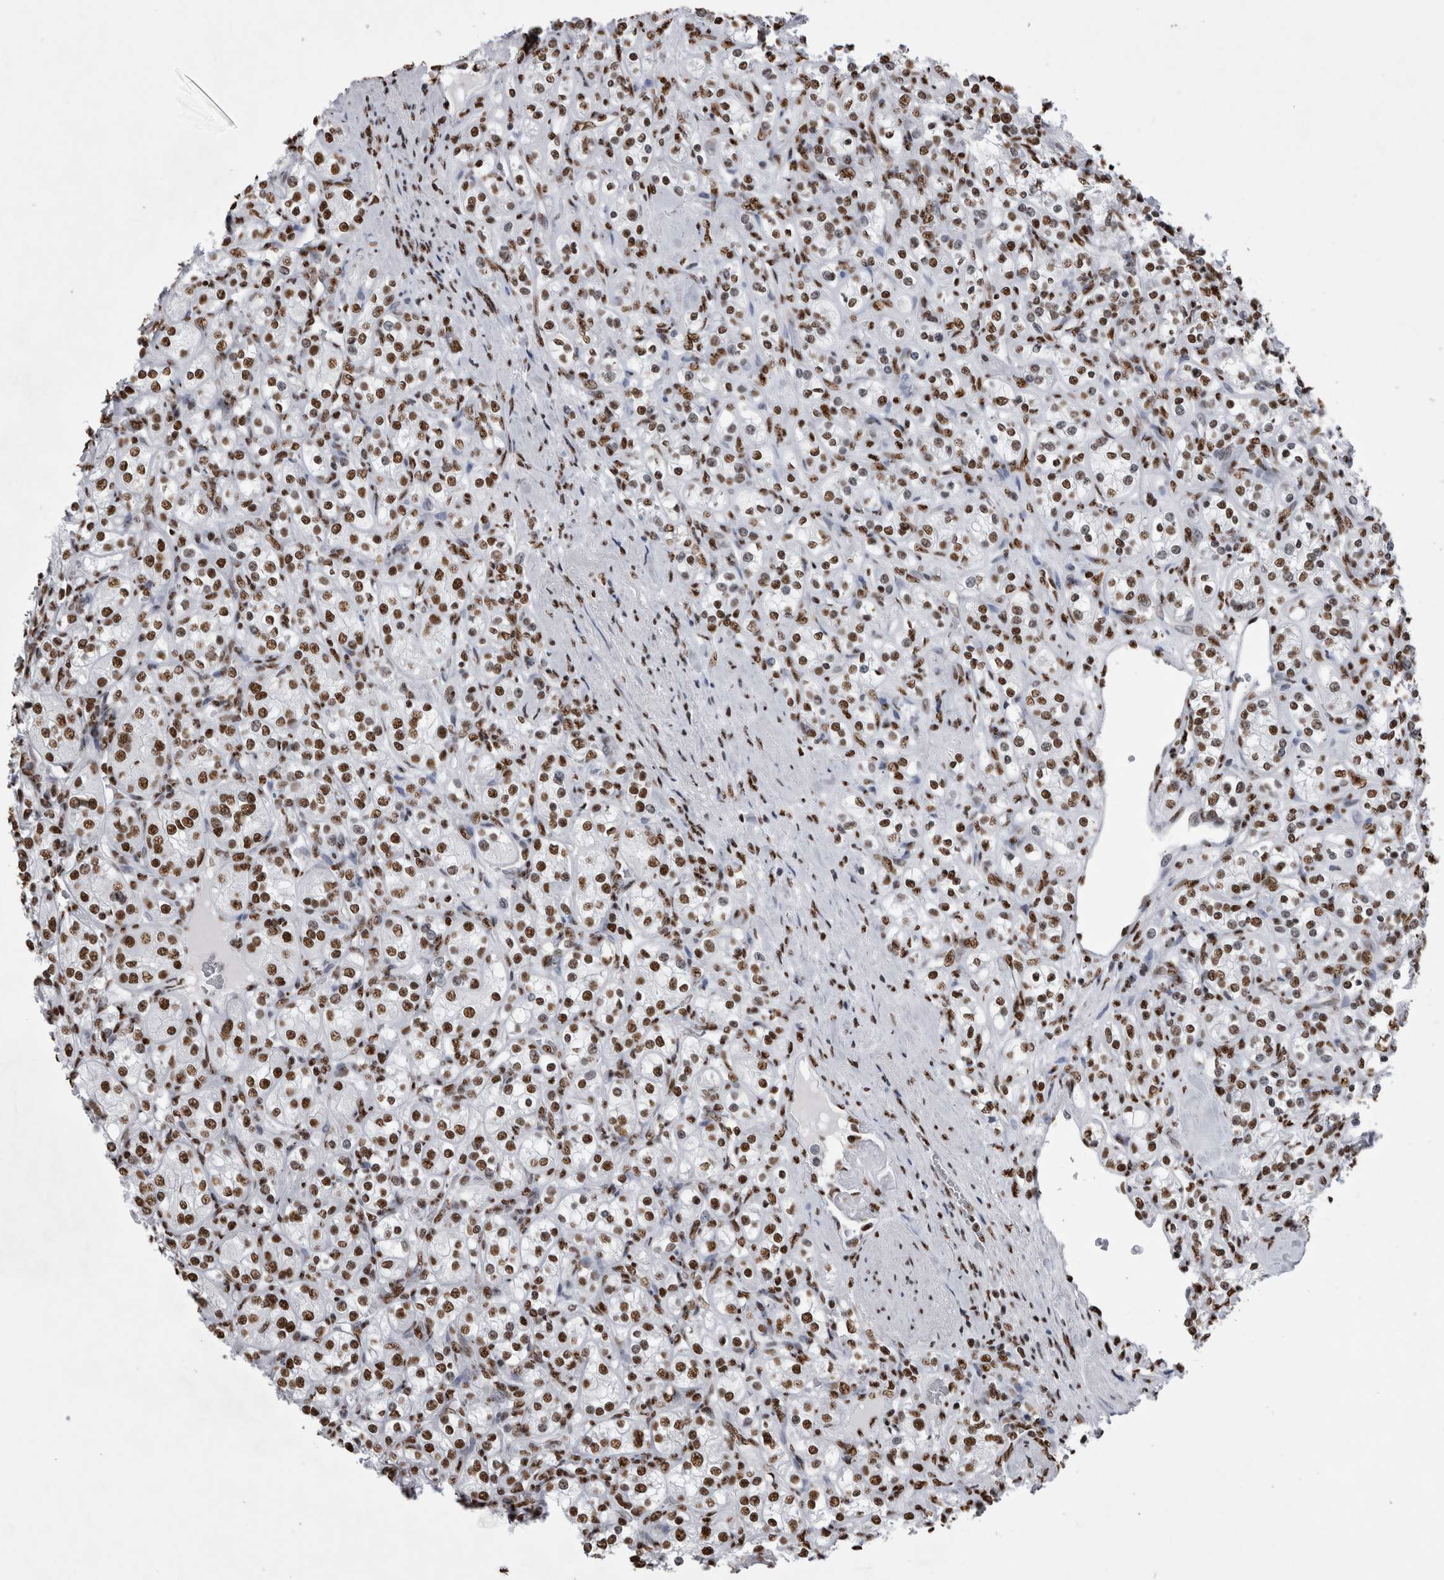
{"staining": {"intensity": "strong", "quantity": ">75%", "location": "nuclear"}, "tissue": "renal cancer", "cell_type": "Tumor cells", "image_type": "cancer", "snomed": [{"axis": "morphology", "description": "Adenocarcinoma, NOS"}, {"axis": "topography", "description": "Kidney"}], "caption": "Immunohistochemical staining of renal cancer exhibits high levels of strong nuclear staining in about >75% of tumor cells.", "gene": "ALPK3", "patient": {"sex": "male", "age": 77}}